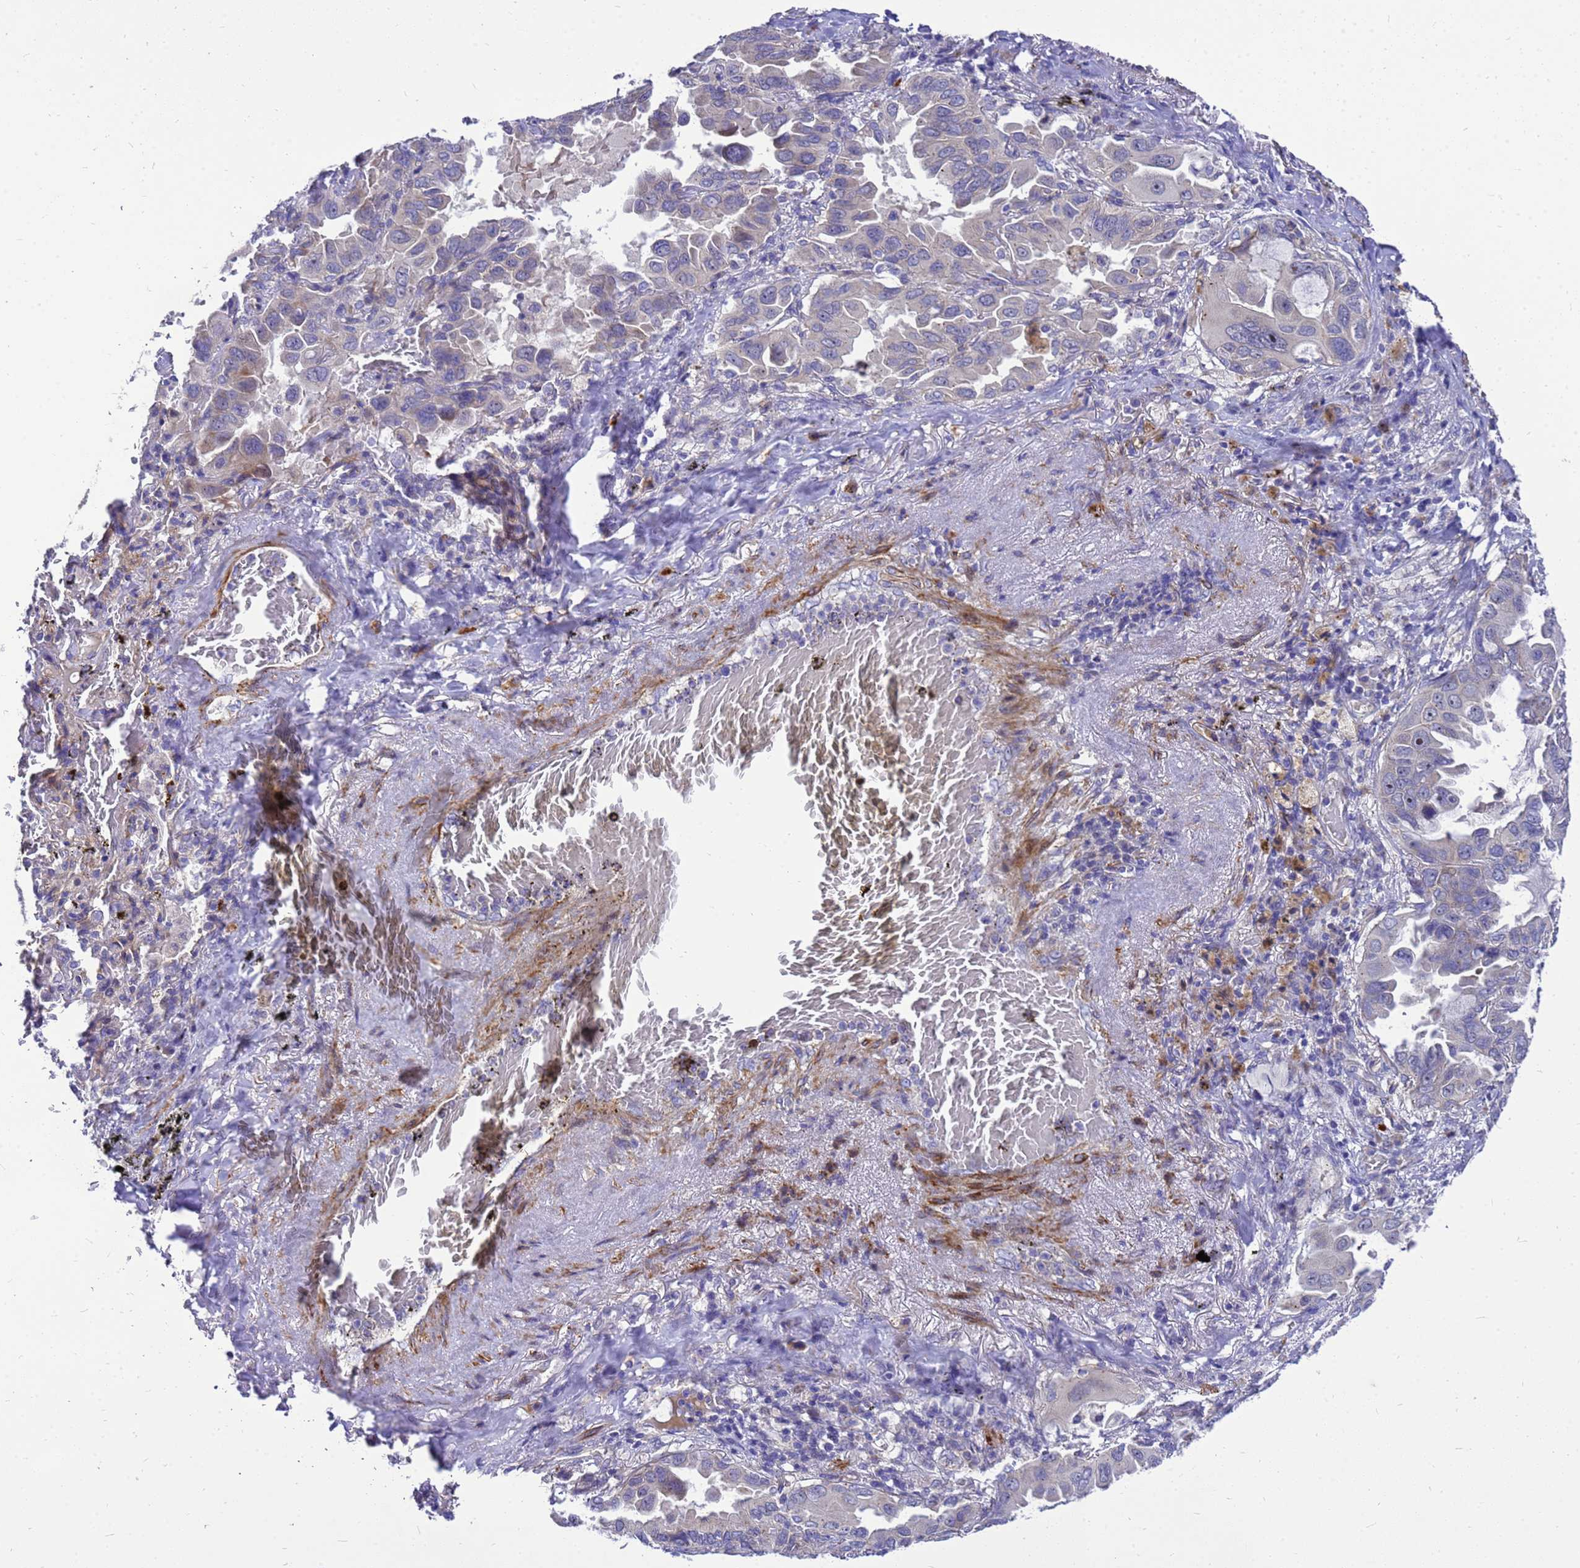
{"staining": {"intensity": "negative", "quantity": "none", "location": "none"}, "tissue": "lung cancer", "cell_type": "Tumor cells", "image_type": "cancer", "snomed": [{"axis": "morphology", "description": "Adenocarcinoma, NOS"}, {"axis": "topography", "description": "Lung"}], "caption": "IHC histopathology image of human lung cancer (adenocarcinoma) stained for a protein (brown), which displays no positivity in tumor cells. Nuclei are stained in blue.", "gene": "POP7", "patient": {"sex": "male", "age": 64}}